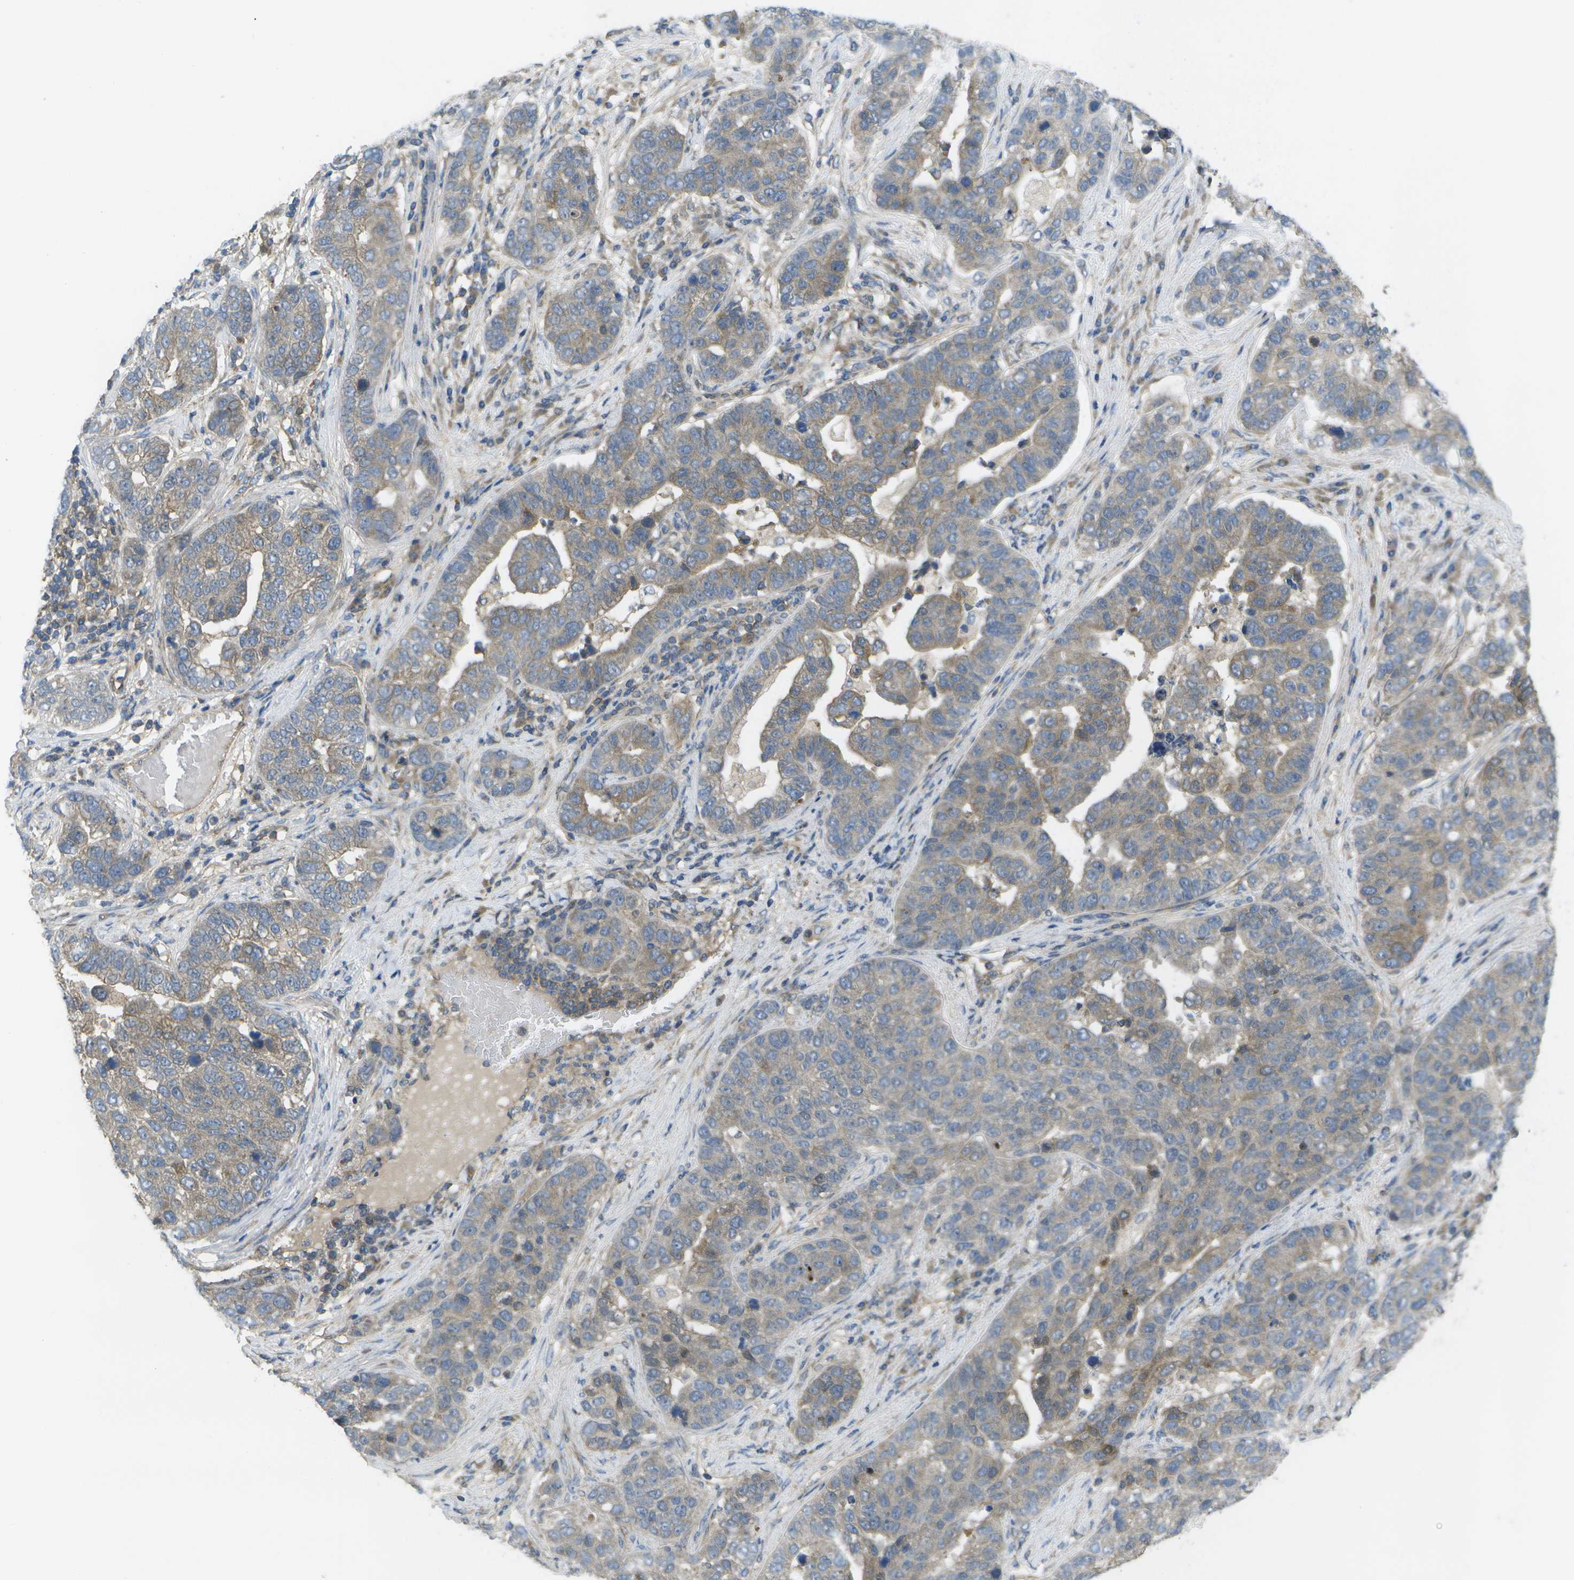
{"staining": {"intensity": "weak", "quantity": "25%-75%", "location": "cytoplasmic/membranous"}, "tissue": "pancreatic cancer", "cell_type": "Tumor cells", "image_type": "cancer", "snomed": [{"axis": "morphology", "description": "Adenocarcinoma, NOS"}, {"axis": "topography", "description": "Pancreas"}], "caption": "Adenocarcinoma (pancreatic) stained with a protein marker reveals weak staining in tumor cells.", "gene": "DPM3", "patient": {"sex": "female", "age": 61}}